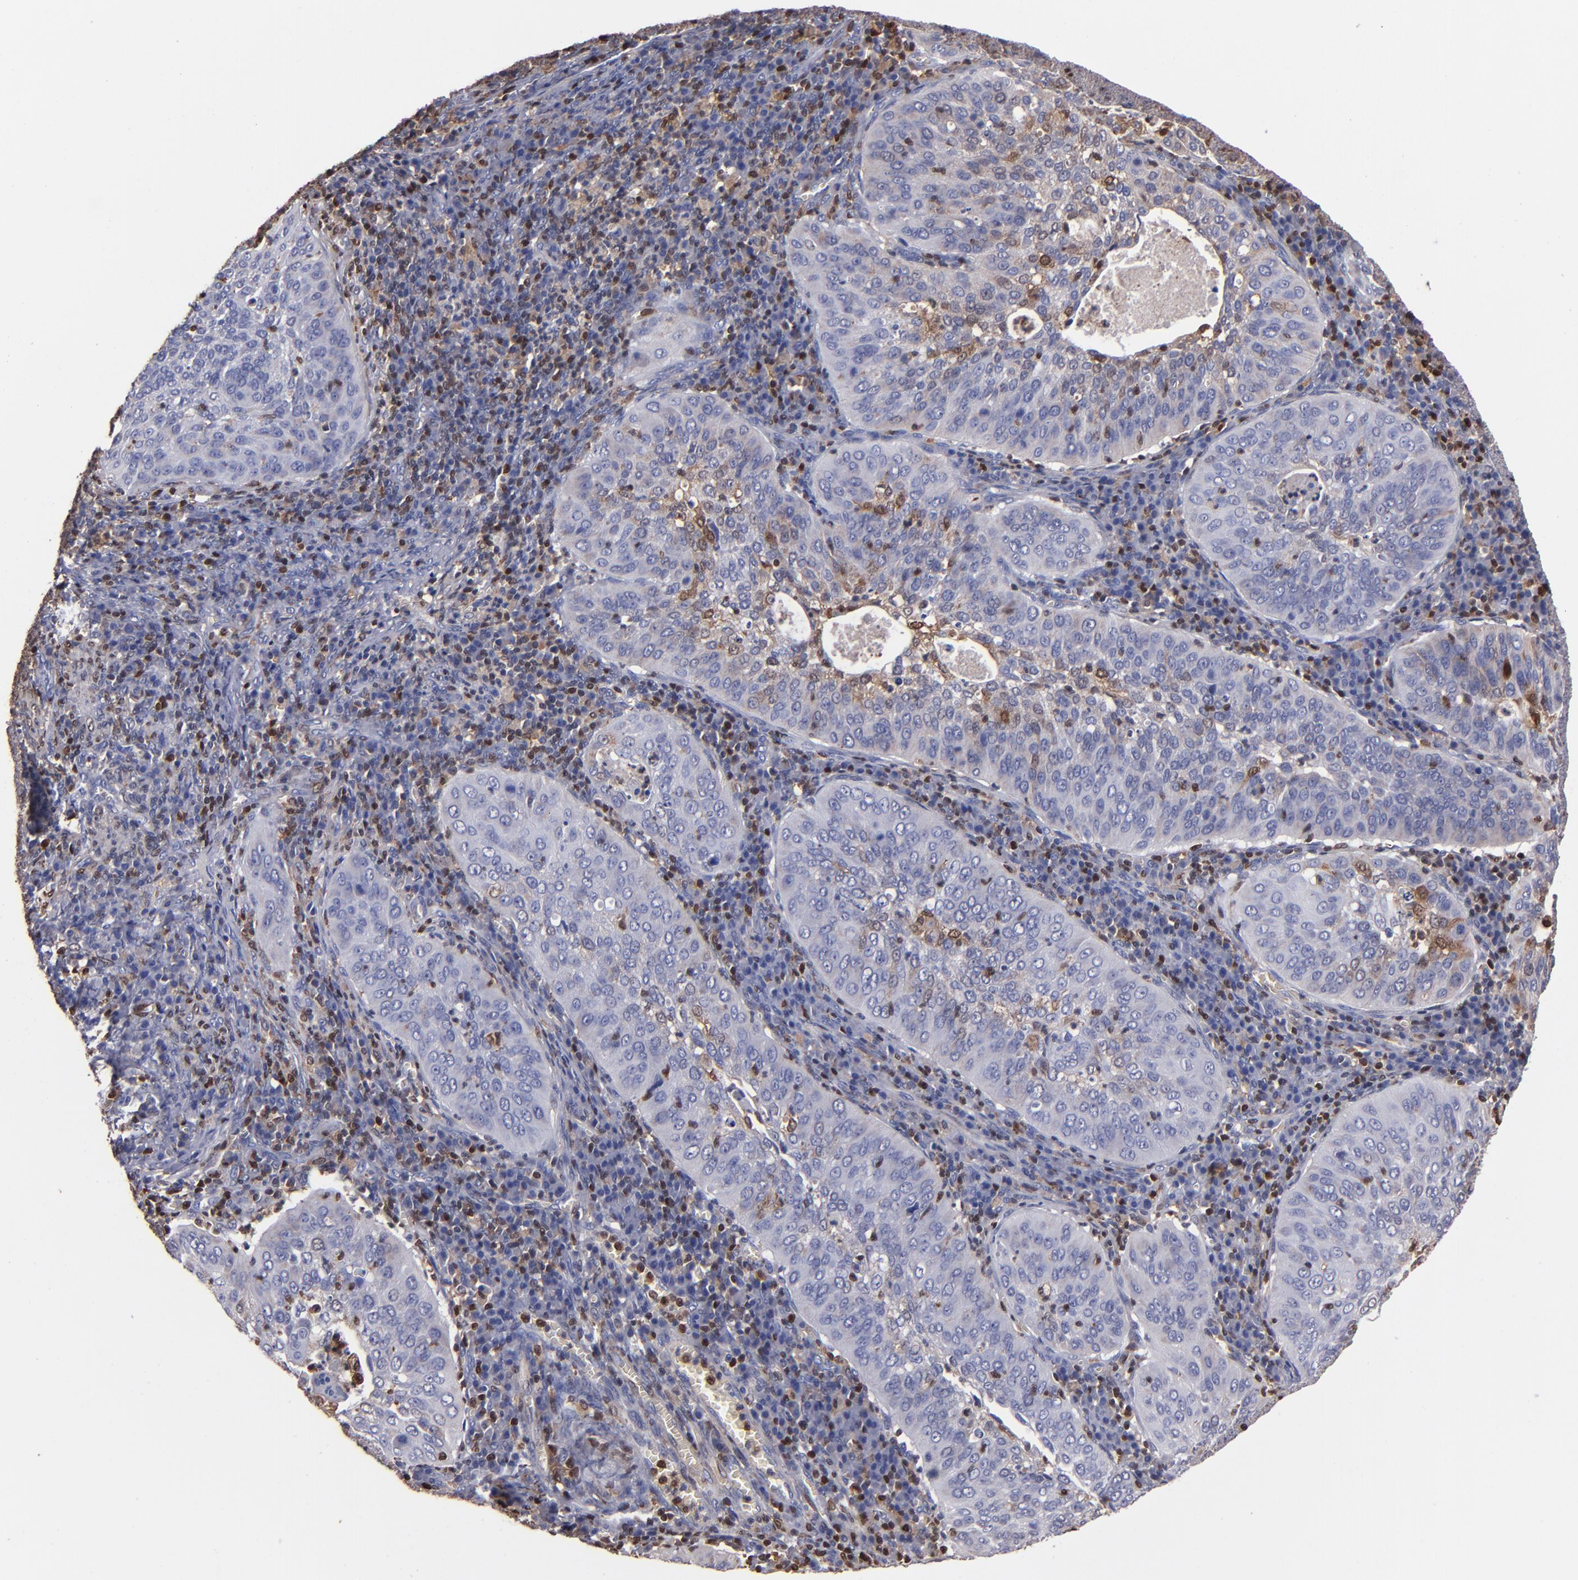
{"staining": {"intensity": "weak", "quantity": "<25%", "location": "cytoplasmic/membranous,nuclear"}, "tissue": "cervical cancer", "cell_type": "Tumor cells", "image_type": "cancer", "snomed": [{"axis": "morphology", "description": "Squamous cell carcinoma, NOS"}, {"axis": "topography", "description": "Cervix"}], "caption": "A histopathology image of human cervical cancer is negative for staining in tumor cells. (DAB immunohistochemistry (IHC) visualized using brightfield microscopy, high magnification).", "gene": "S100A4", "patient": {"sex": "female", "age": 39}}